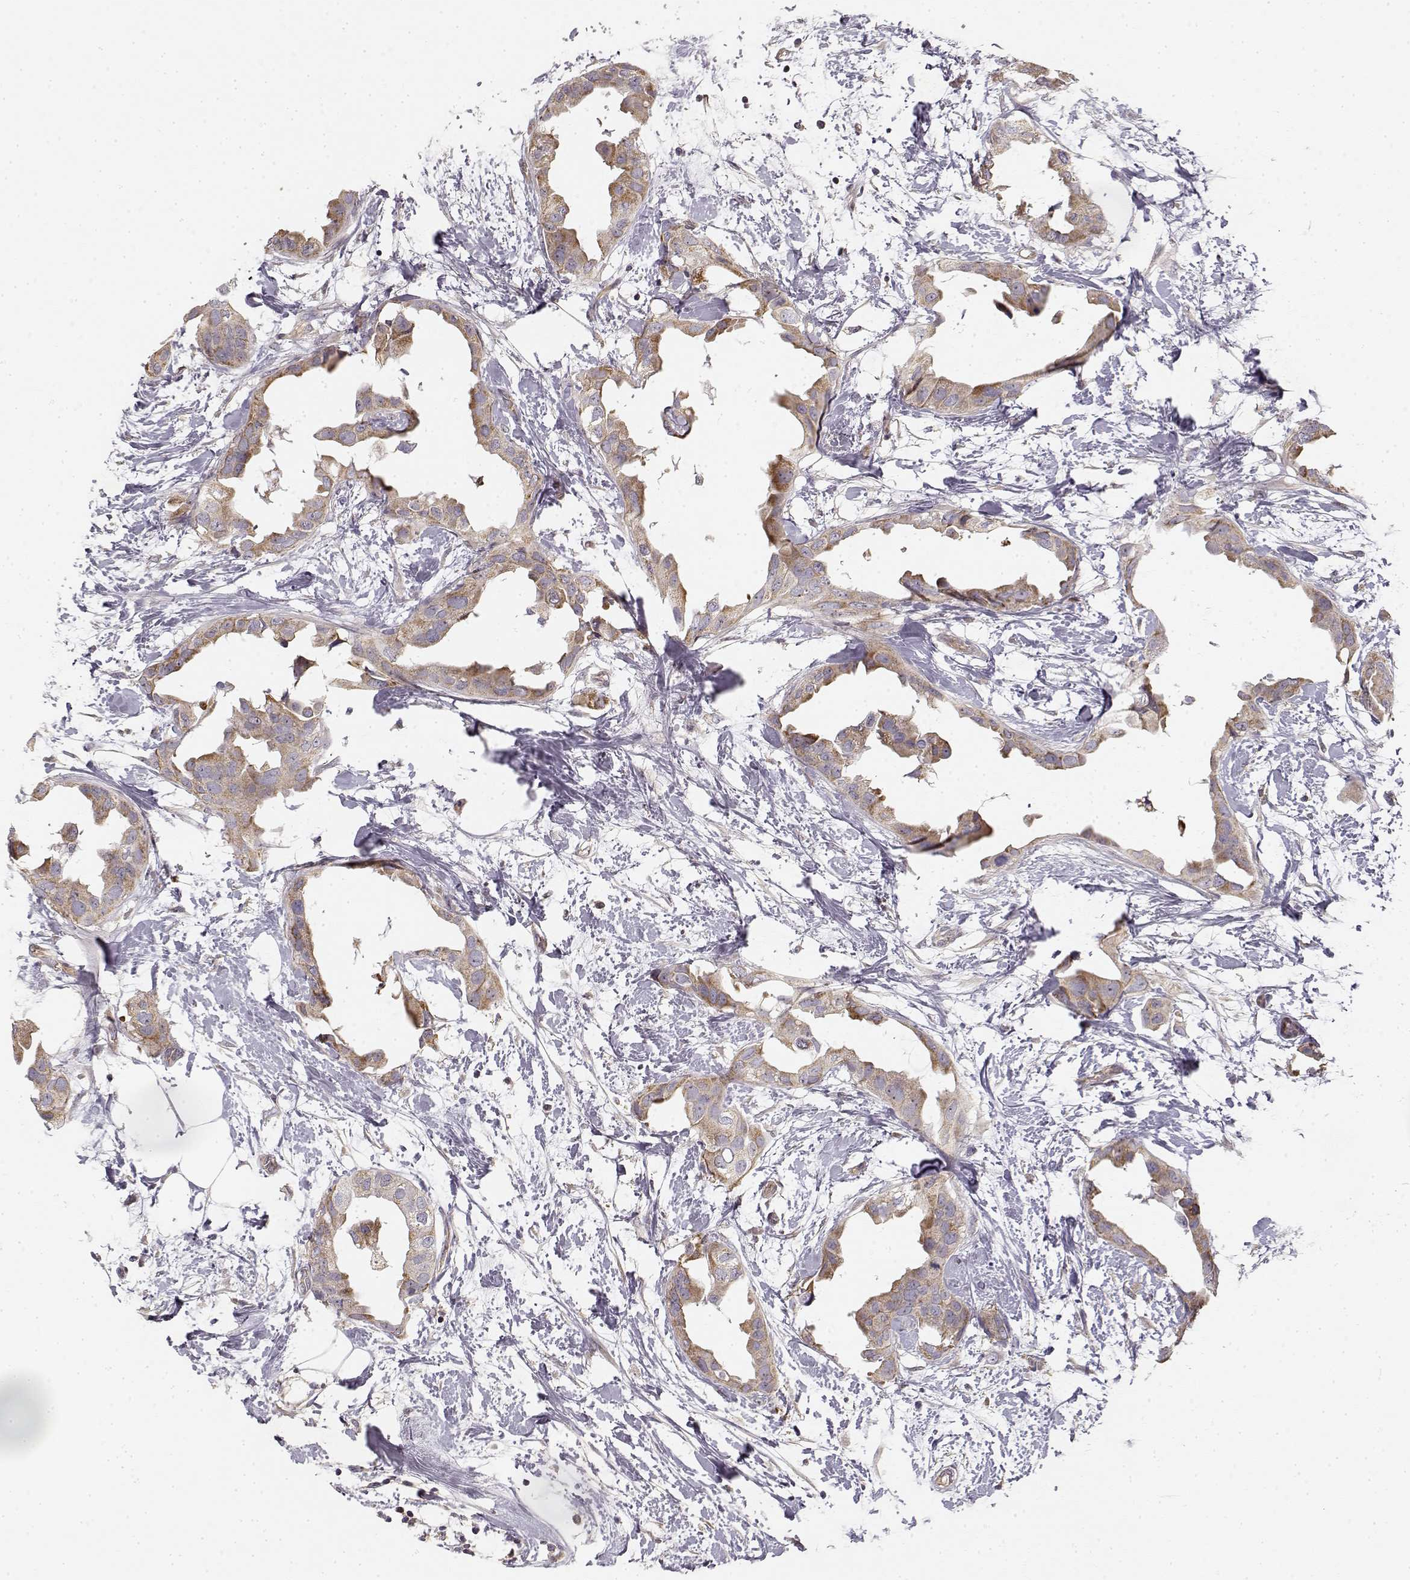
{"staining": {"intensity": "weak", "quantity": ">75%", "location": "cytoplasmic/membranous"}, "tissue": "breast cancer", "cell_type": "Tumor cells", "image_type": "cancer", "snomed": [{"axis": "morphology", "description": "Normal tissue, NOS"}, {"axis": "morphology", "description": "Duct carcinoma"}, {"axis": "topography", "description": "Breast"}], "caption": "An IHC histopathology image of neoplastic tissue is shown. Protein staining in brown shows weak cytoplasmic/membranous positivity in breast infiltrating ductal carcinoma within tumor cells.", "gene": "MED12L", "patient": {"sex": "female", "age": 40}}